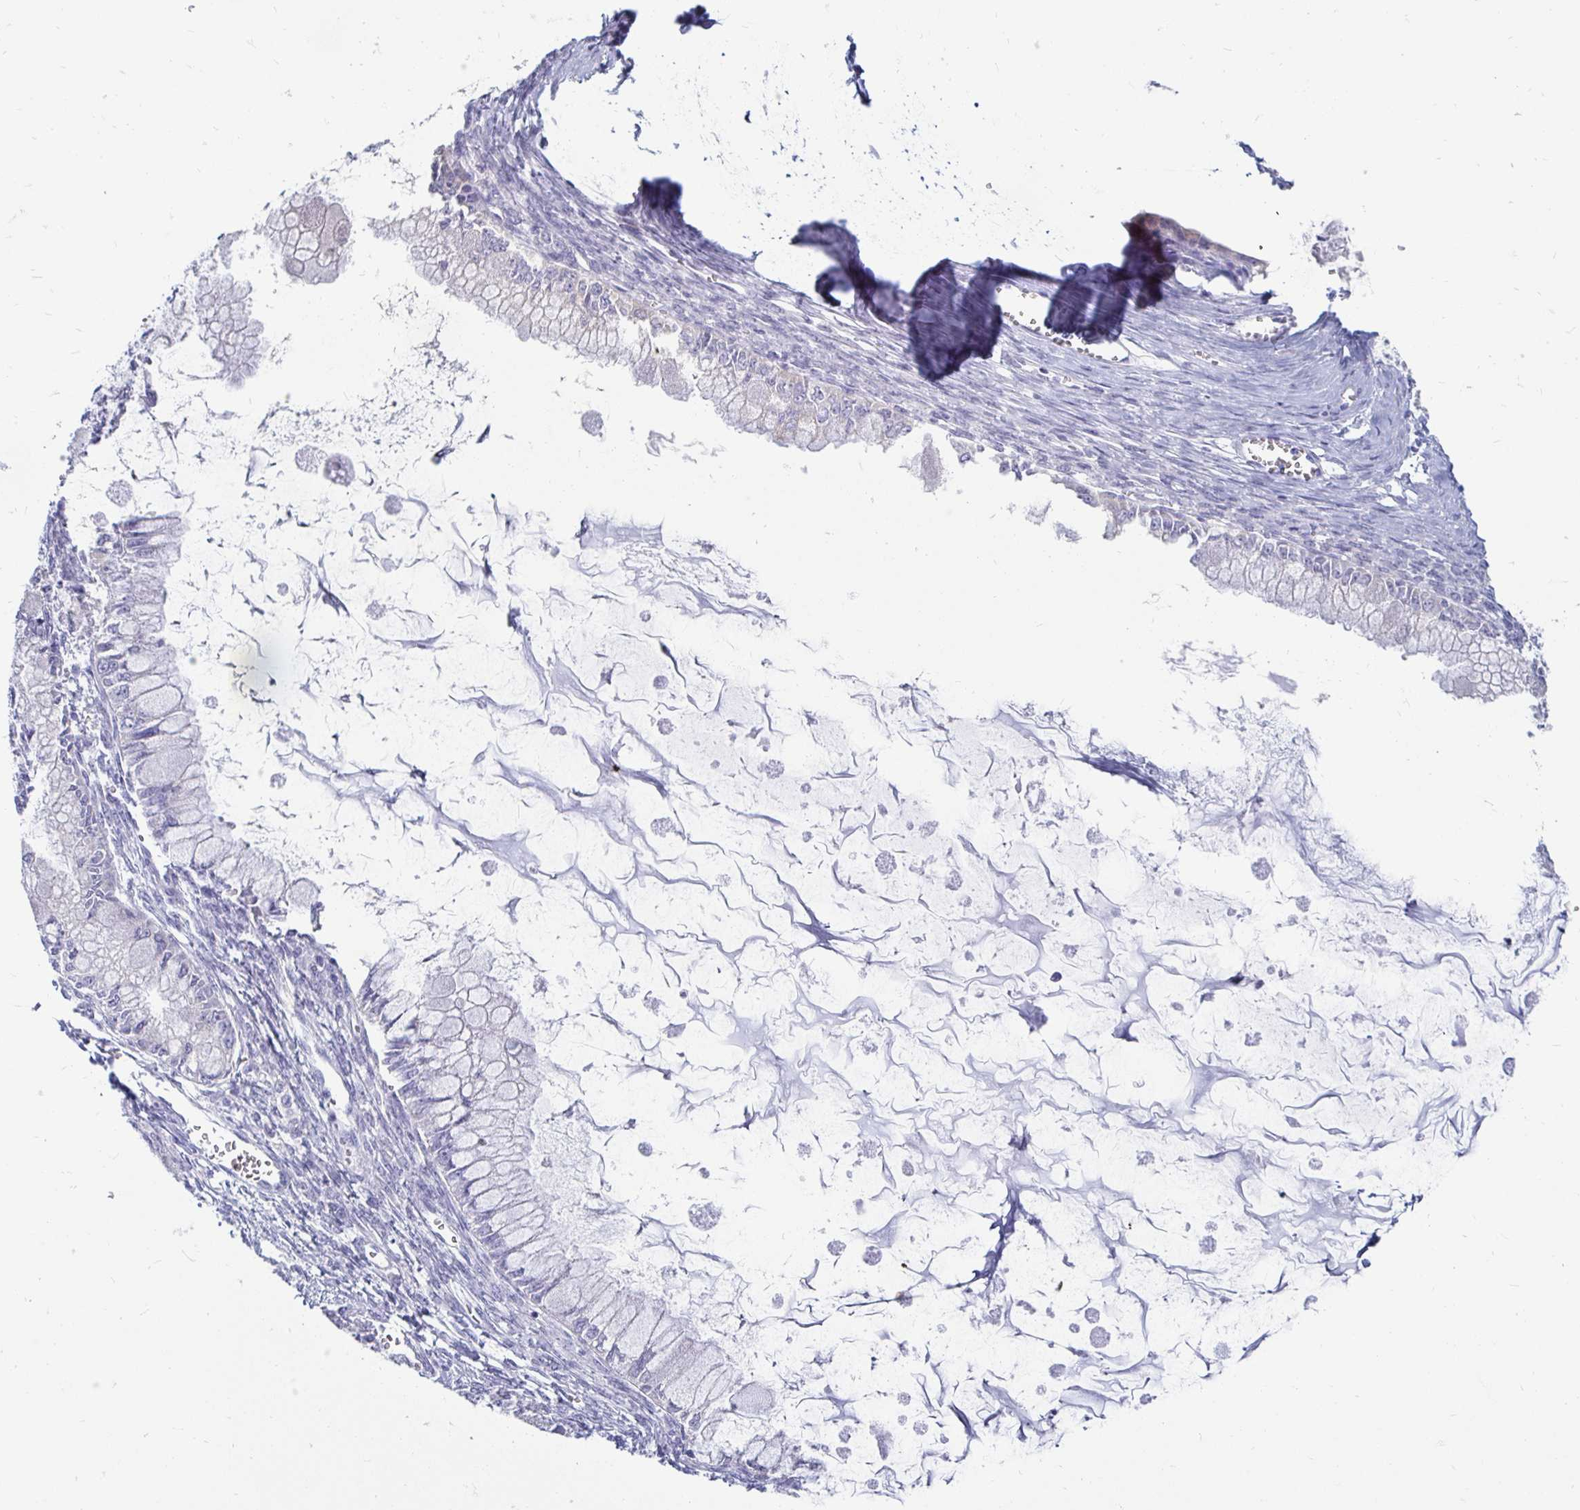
{"staining": {"intensity": "negative", "quantity": "none", "location": "none"}, "tissue": "ovarian cancer", "cell_type": "Tumor cells", "image_type": "cancer", "snomed": [{"axis": "morphology", "description": "Cystadenocarcinoma, mucinous, NOS"}, {"axis": "topography", "description": "Ovary"}], "caption": "Human ovarian cancer (mucinous cystadenocarcinoma) stained for a protein using IHC reveals no staining in tumor cells.", "gene": "PEG10", "patient": {"sex": "female", "age": 34}}